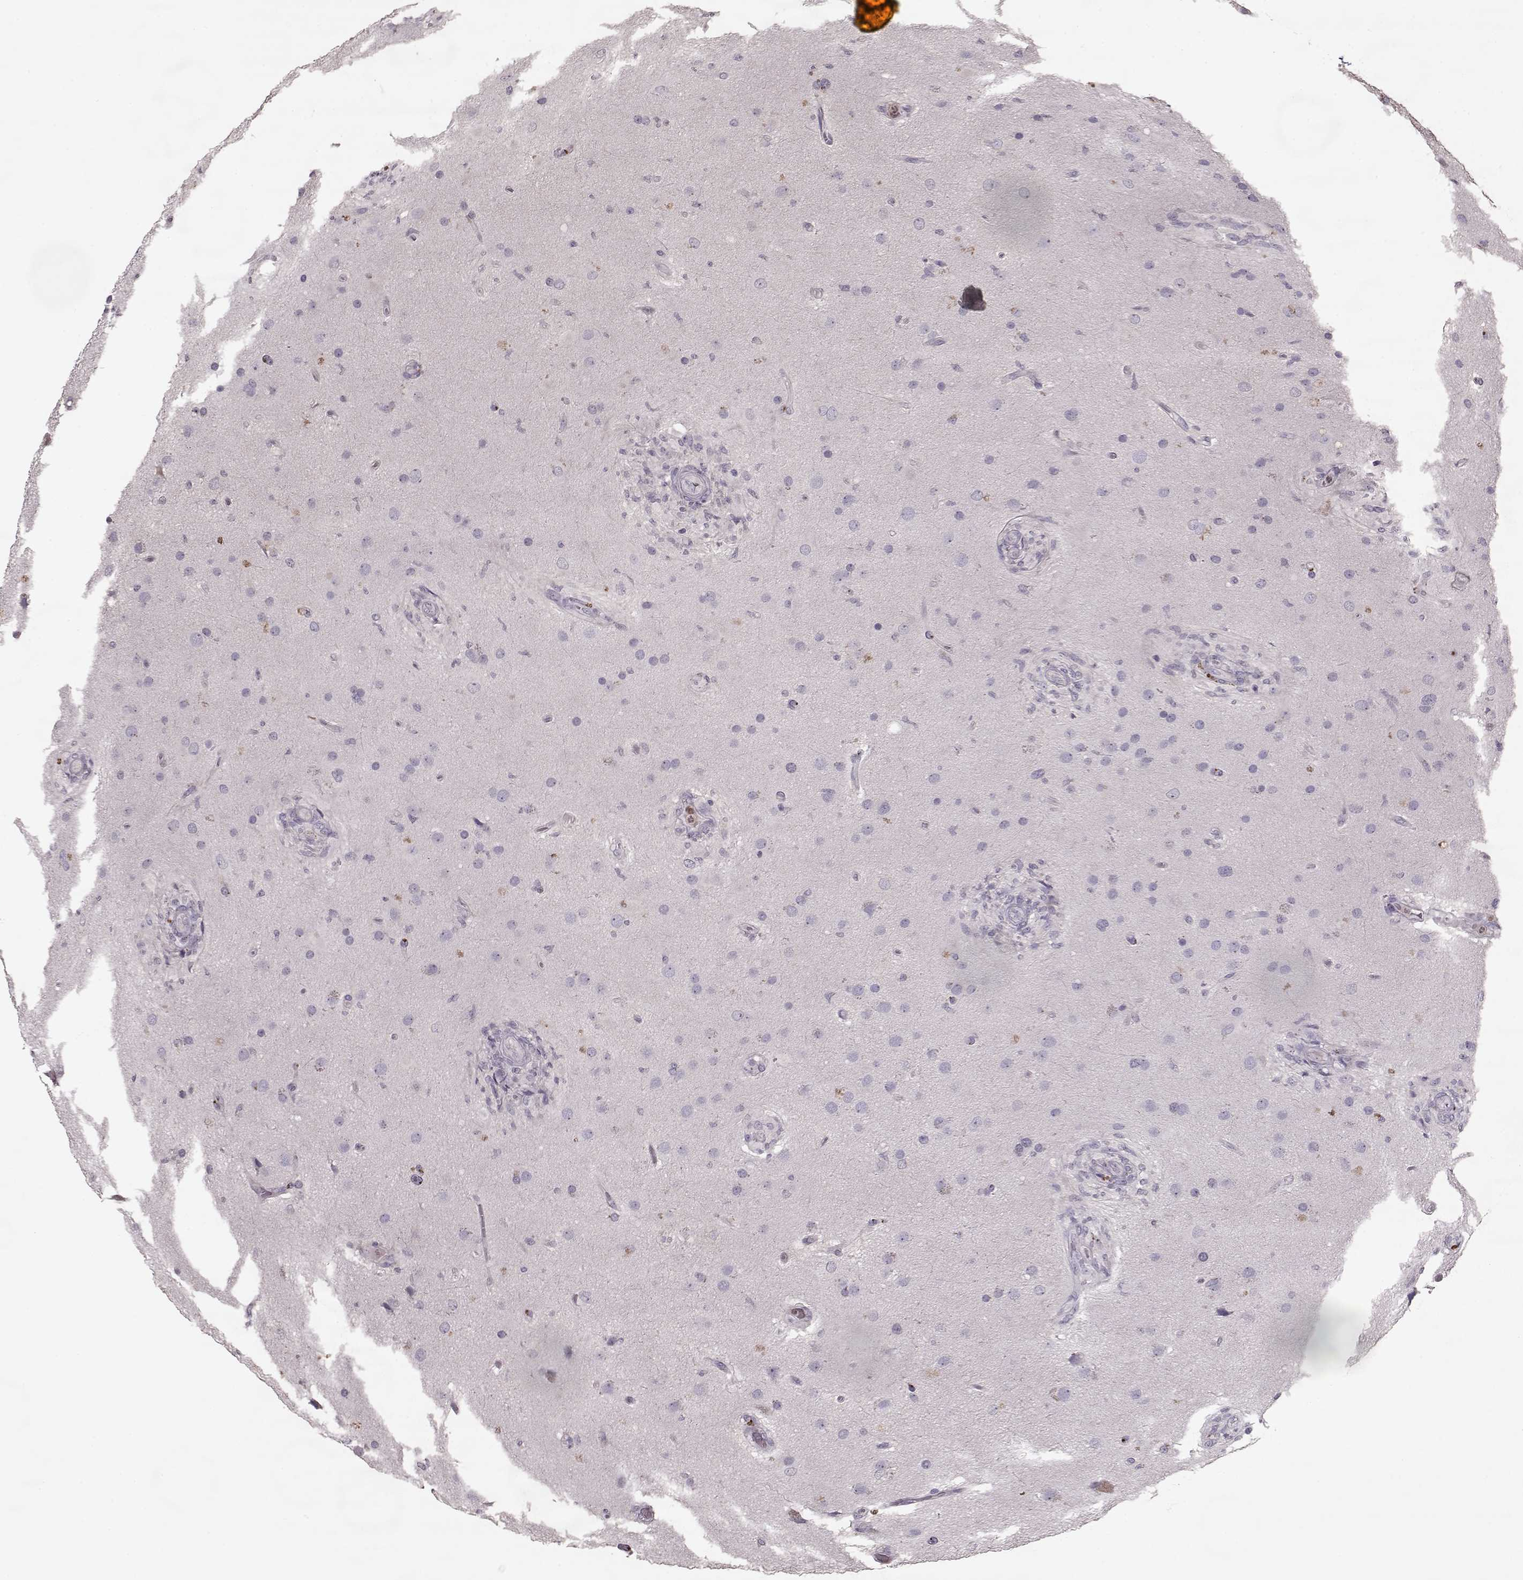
{"staining": {"intensity": "negative", "quantity": "none", "location": "none"}, "tissue": "glioma", "cell_type": "Tumor cells", "image_type": "cancer", "snomed": [{"axis": "morphology", "description": "Glioma, malignant, High grade"}, {"axis": "topography", "description": "Brain"}], "caption": "An image of human glioma is negative for staining in tumor cells. The staining was performed using DAB to visualize the protein expression in brown, while the nuclei were stained in blue with hematoxylin (Magnification: 20x).", "gene": "ACOT11", "patient": {"sex": "male", "age": 68}}